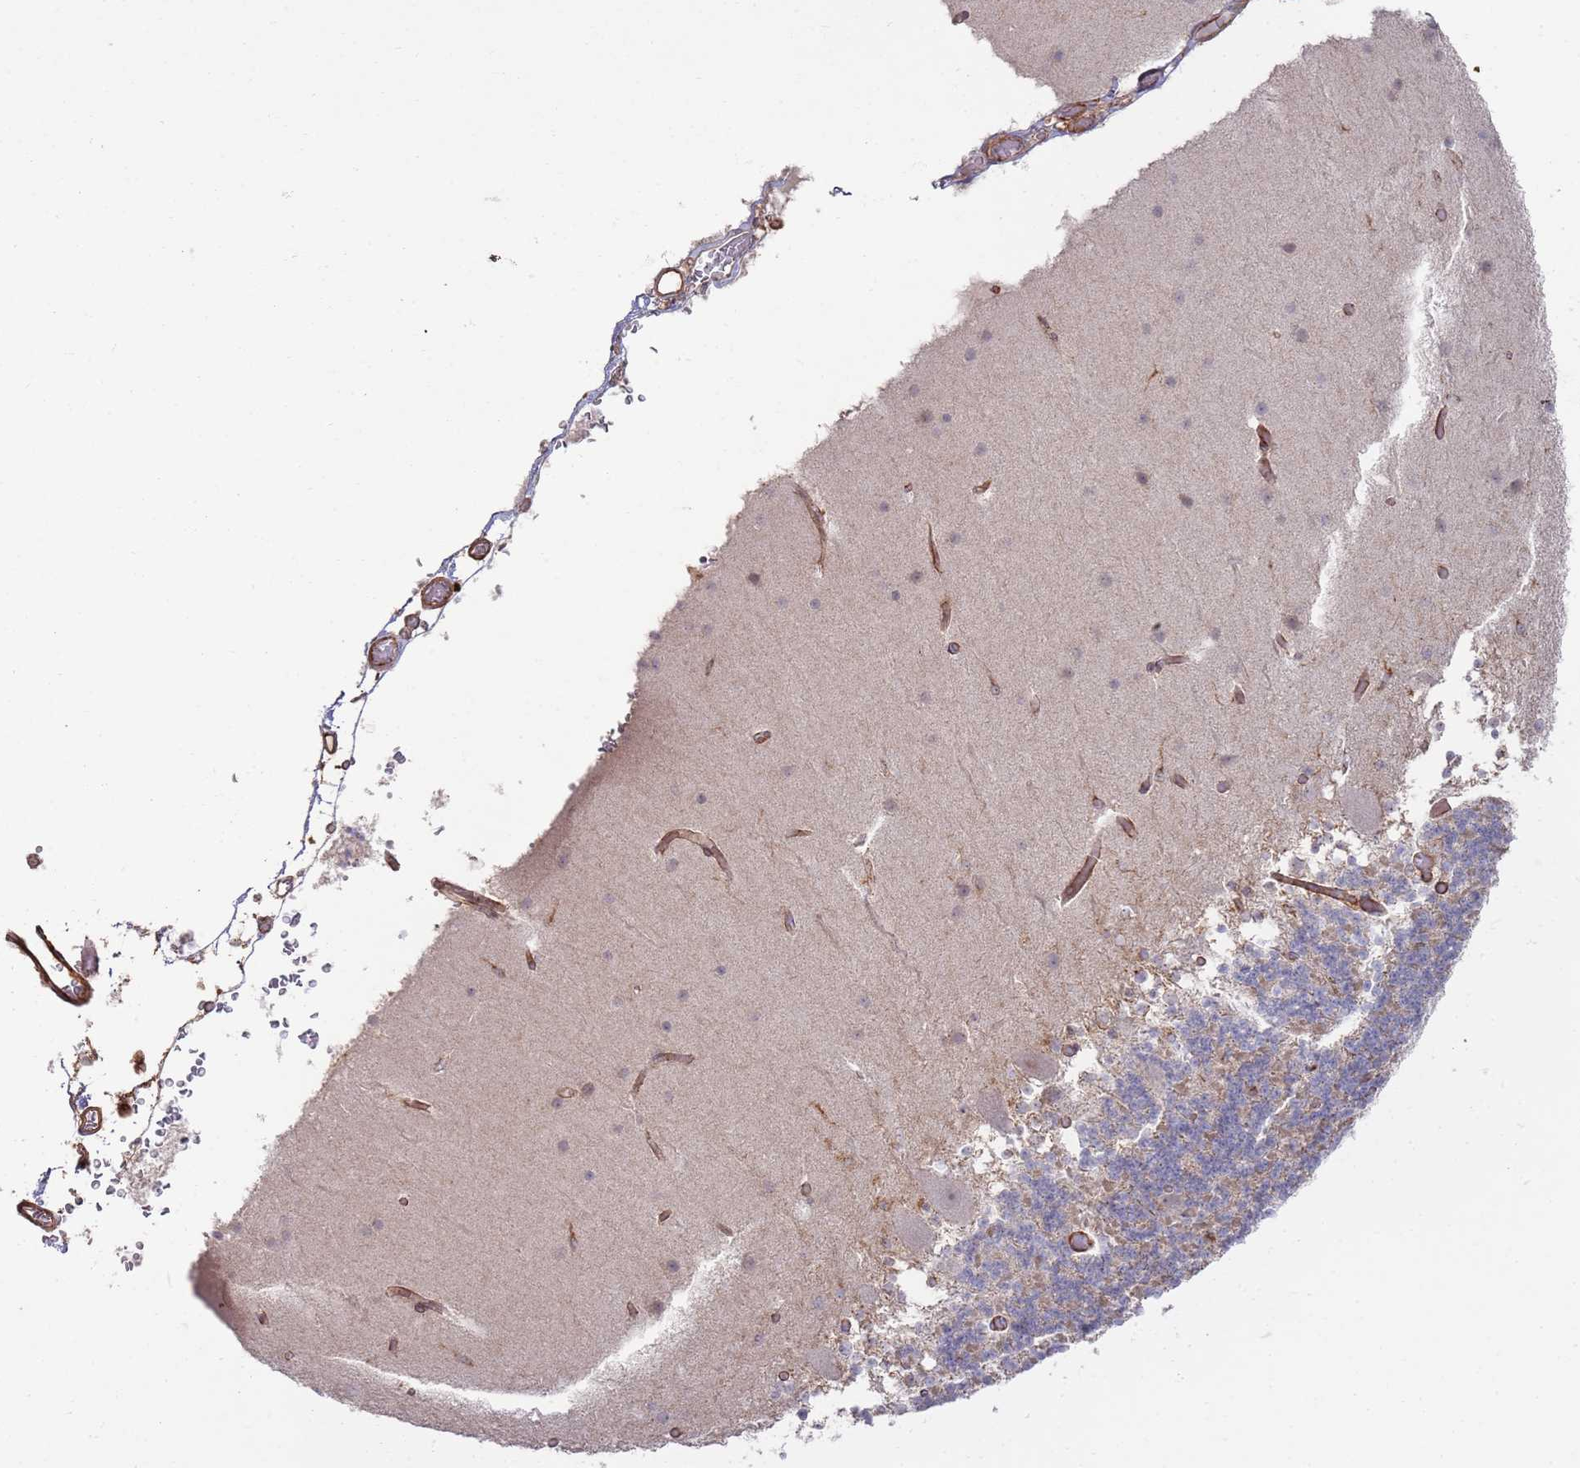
{"staining": {"intensity": "negative", "quantity": "none", "location": "none"}, "tissue": "cerebellum", "cell_type": "Cells in granular layer", "image_type": "normal", "snomed": [{"axis": "morphology", "description": "Normal tissue, NOS"}, {"axis": "topography", "description": "Cerebellum"}], "caption": "This histopathology image is of unremarkable cerebellum stained with immunohistochemistry to label a protein in brown with the nuclei are counter-stained blue. There is no staining in cells in granular layer.", "gene": "PHF21A", "patient": {"sex": "male", "age": 57}}